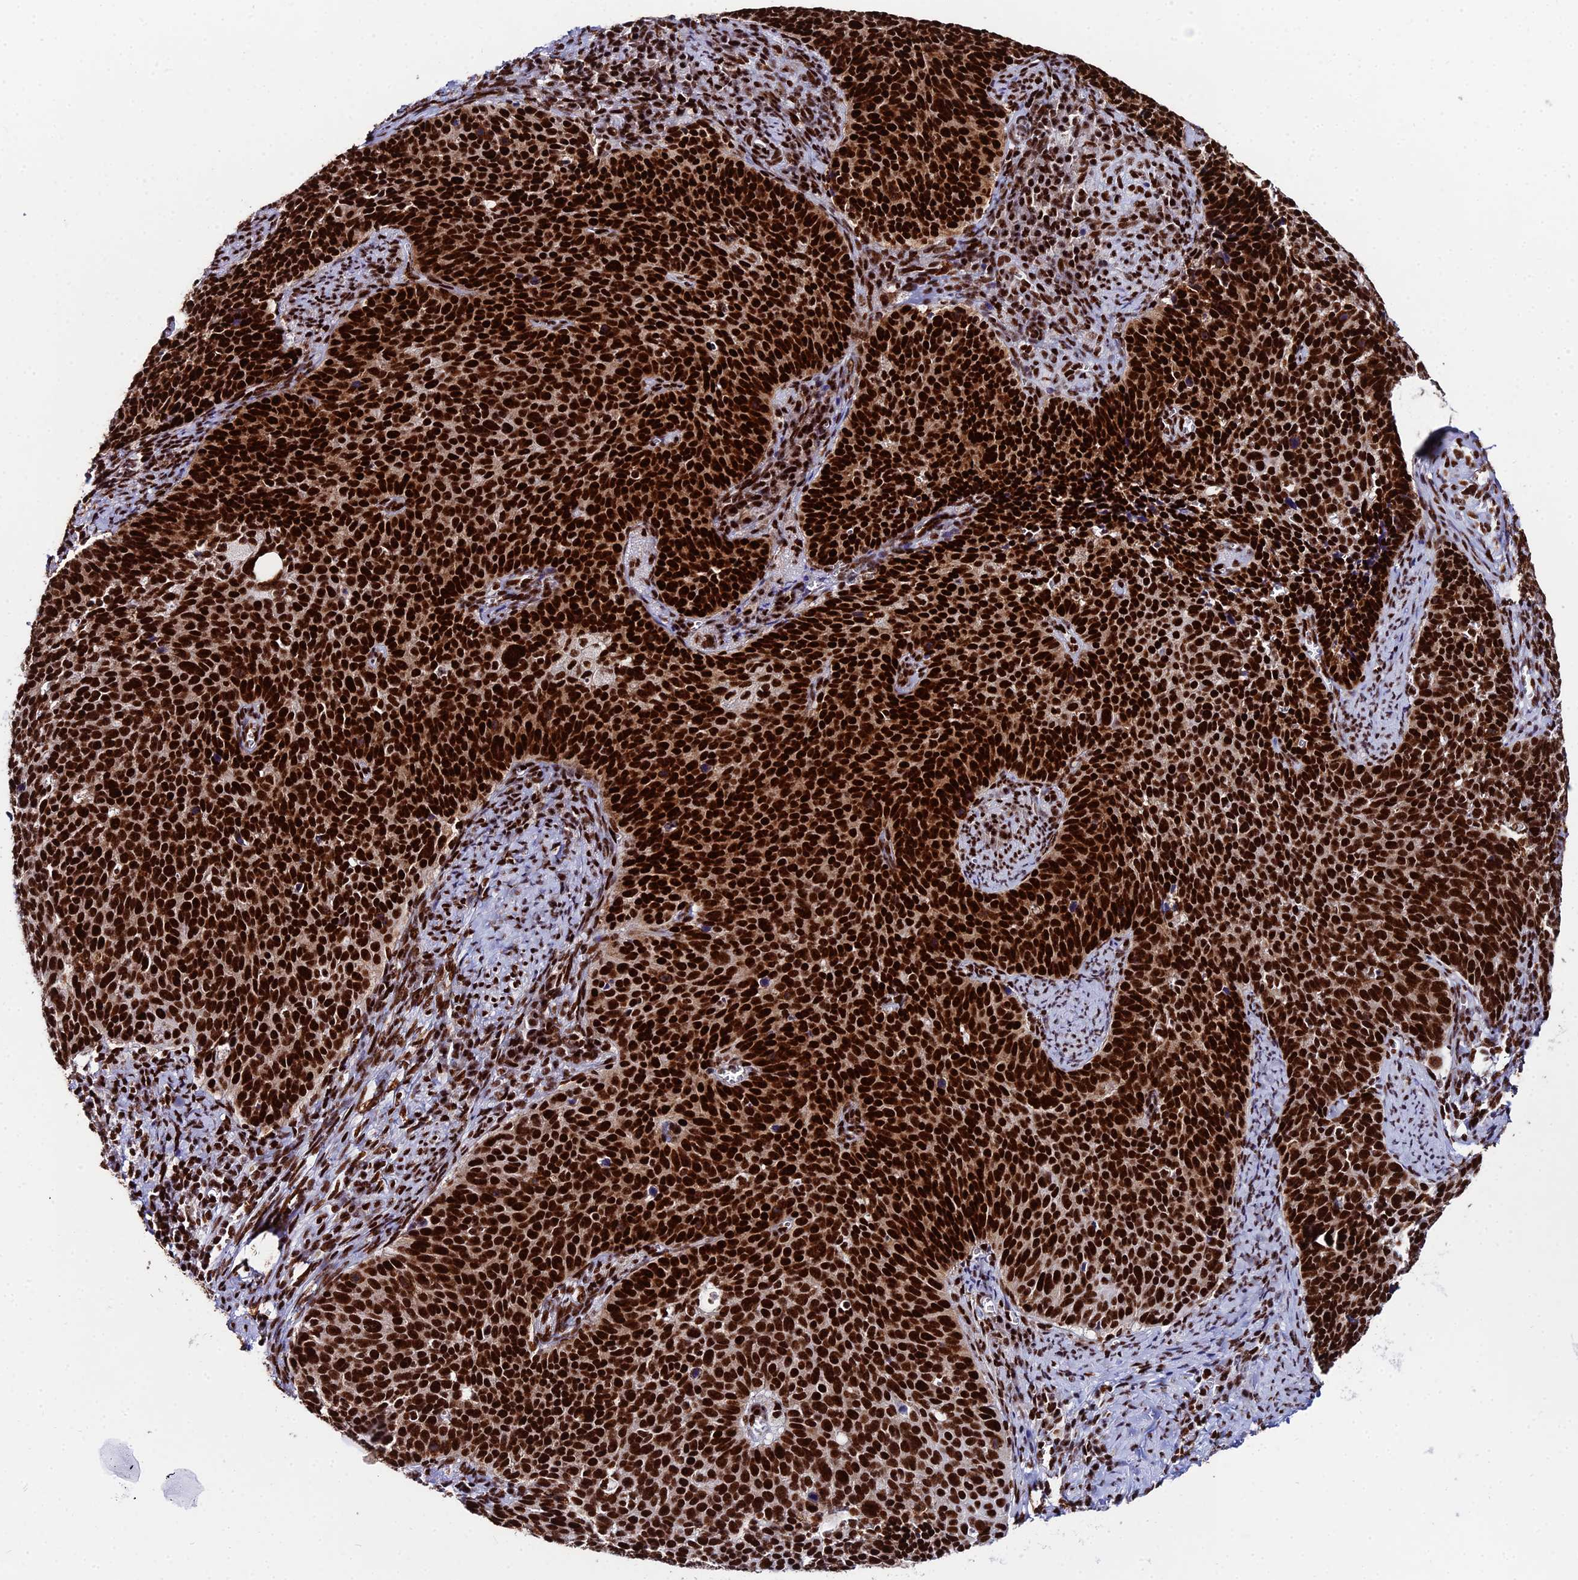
{"staining": {"intensity": "strong", "quantity": ">75%", "location": "nuclear"}, "tissue": "cervical cancer", "cell_type": "Tumor cells", "image_type": "cancer", "snomed": [{"axis": "morphology", "description": "Normal tissue, NOS"}, {"axis": "morphology", "description": "Squamous cell carcinoma, NOS"}, {"axis": "topography", "description": "Cervix"}], "caption": "Human cervical squamous cell carcinoma stained for a protein (brown) shows strong nuclear positive expression in about >75% of tumor cells.", "gene": "HNRNPH1", "patient": {"sex": "female", "age": 39}}